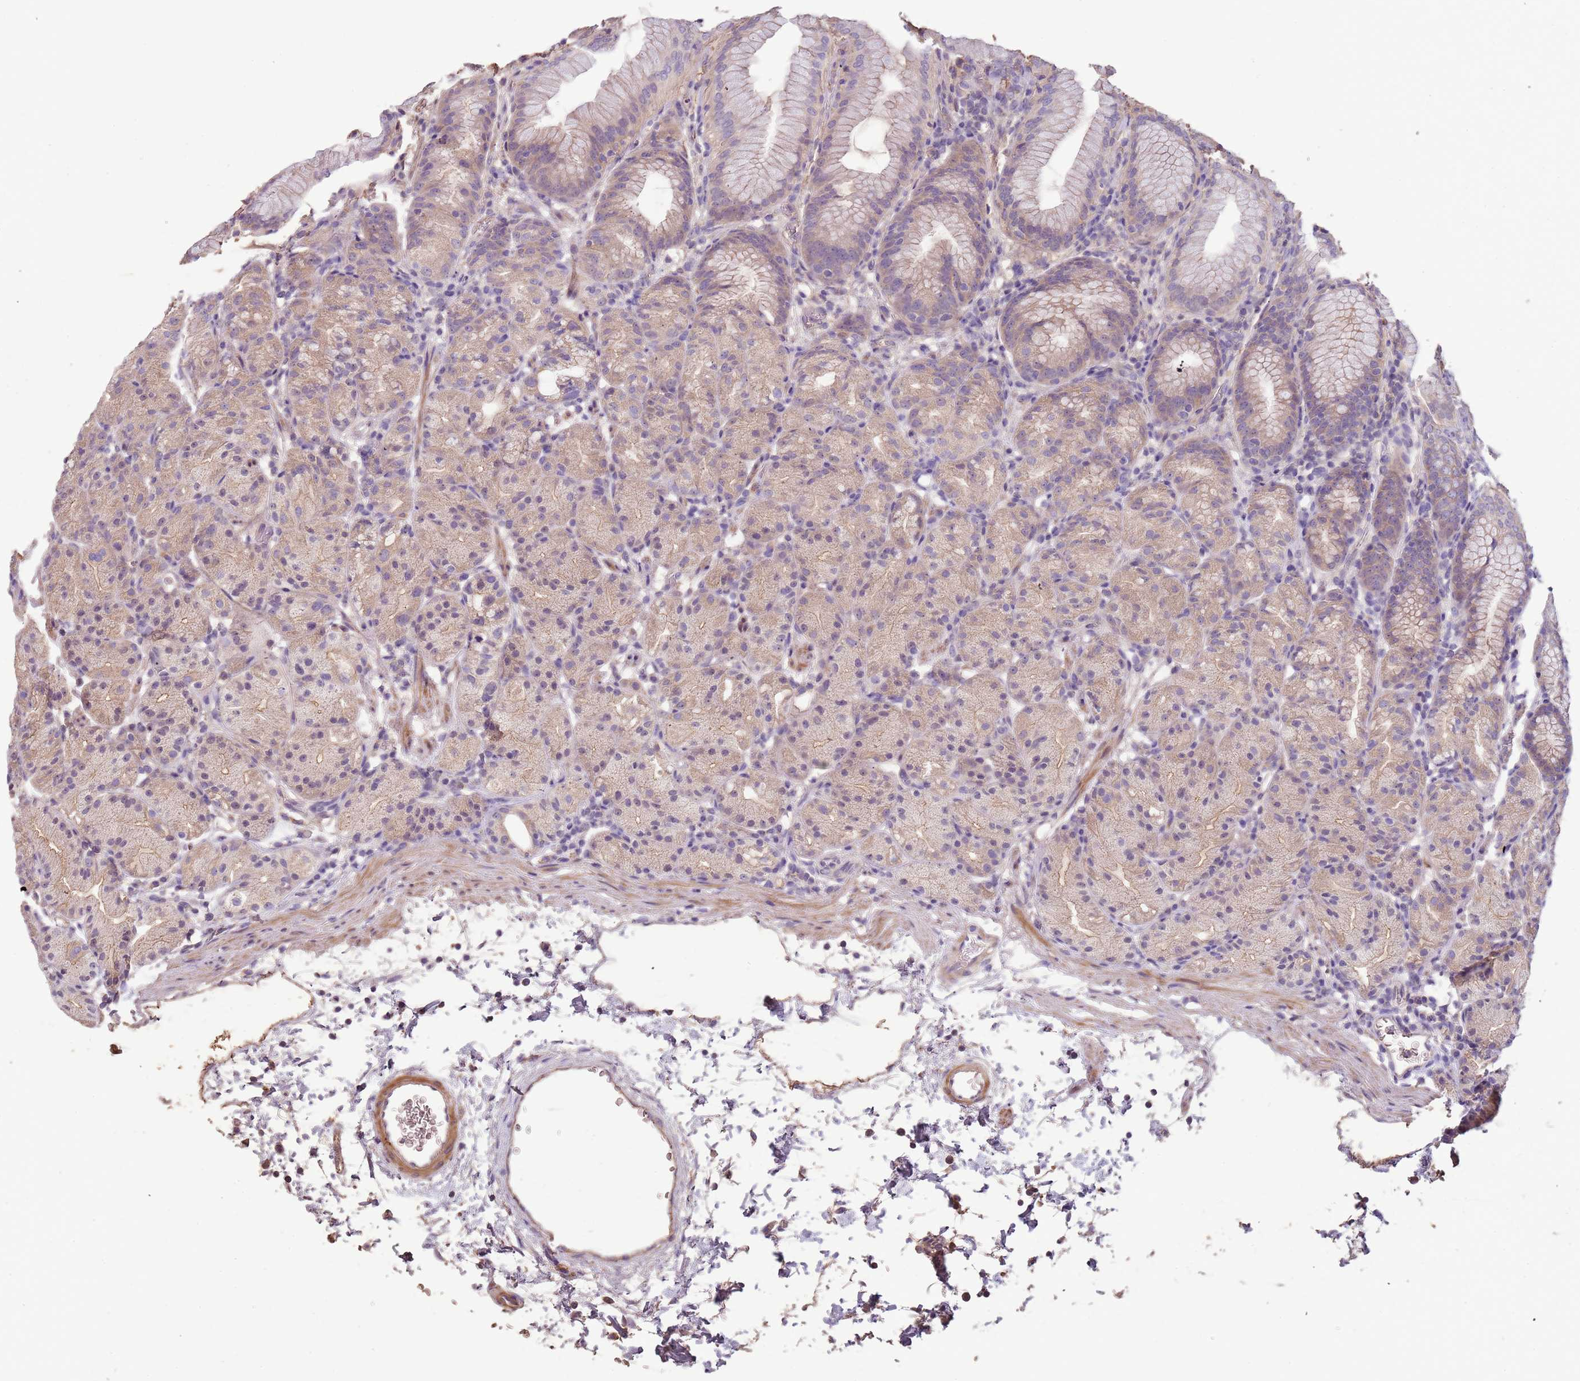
{"staining": {"intensity": "weak", "quantity": "25%-75%", "location": "cytoplasmic/membranous"}, "tissue": "stomach", "cell_type": "Glandular cells", "image_type": "normal", "snomed": [{"axis": "morphology", "description": "Normal tissue, NOS"}, {"axis": "topography", "description": "Stomach, upper"}], "caption": "Weak cytoplasmic/membranous expression for a protein is appreciated in about 25%-75% of glandular cells of benign stomach using IHC.", "gene": "FECH", "patient": {"sex": "male", "age": 48}}